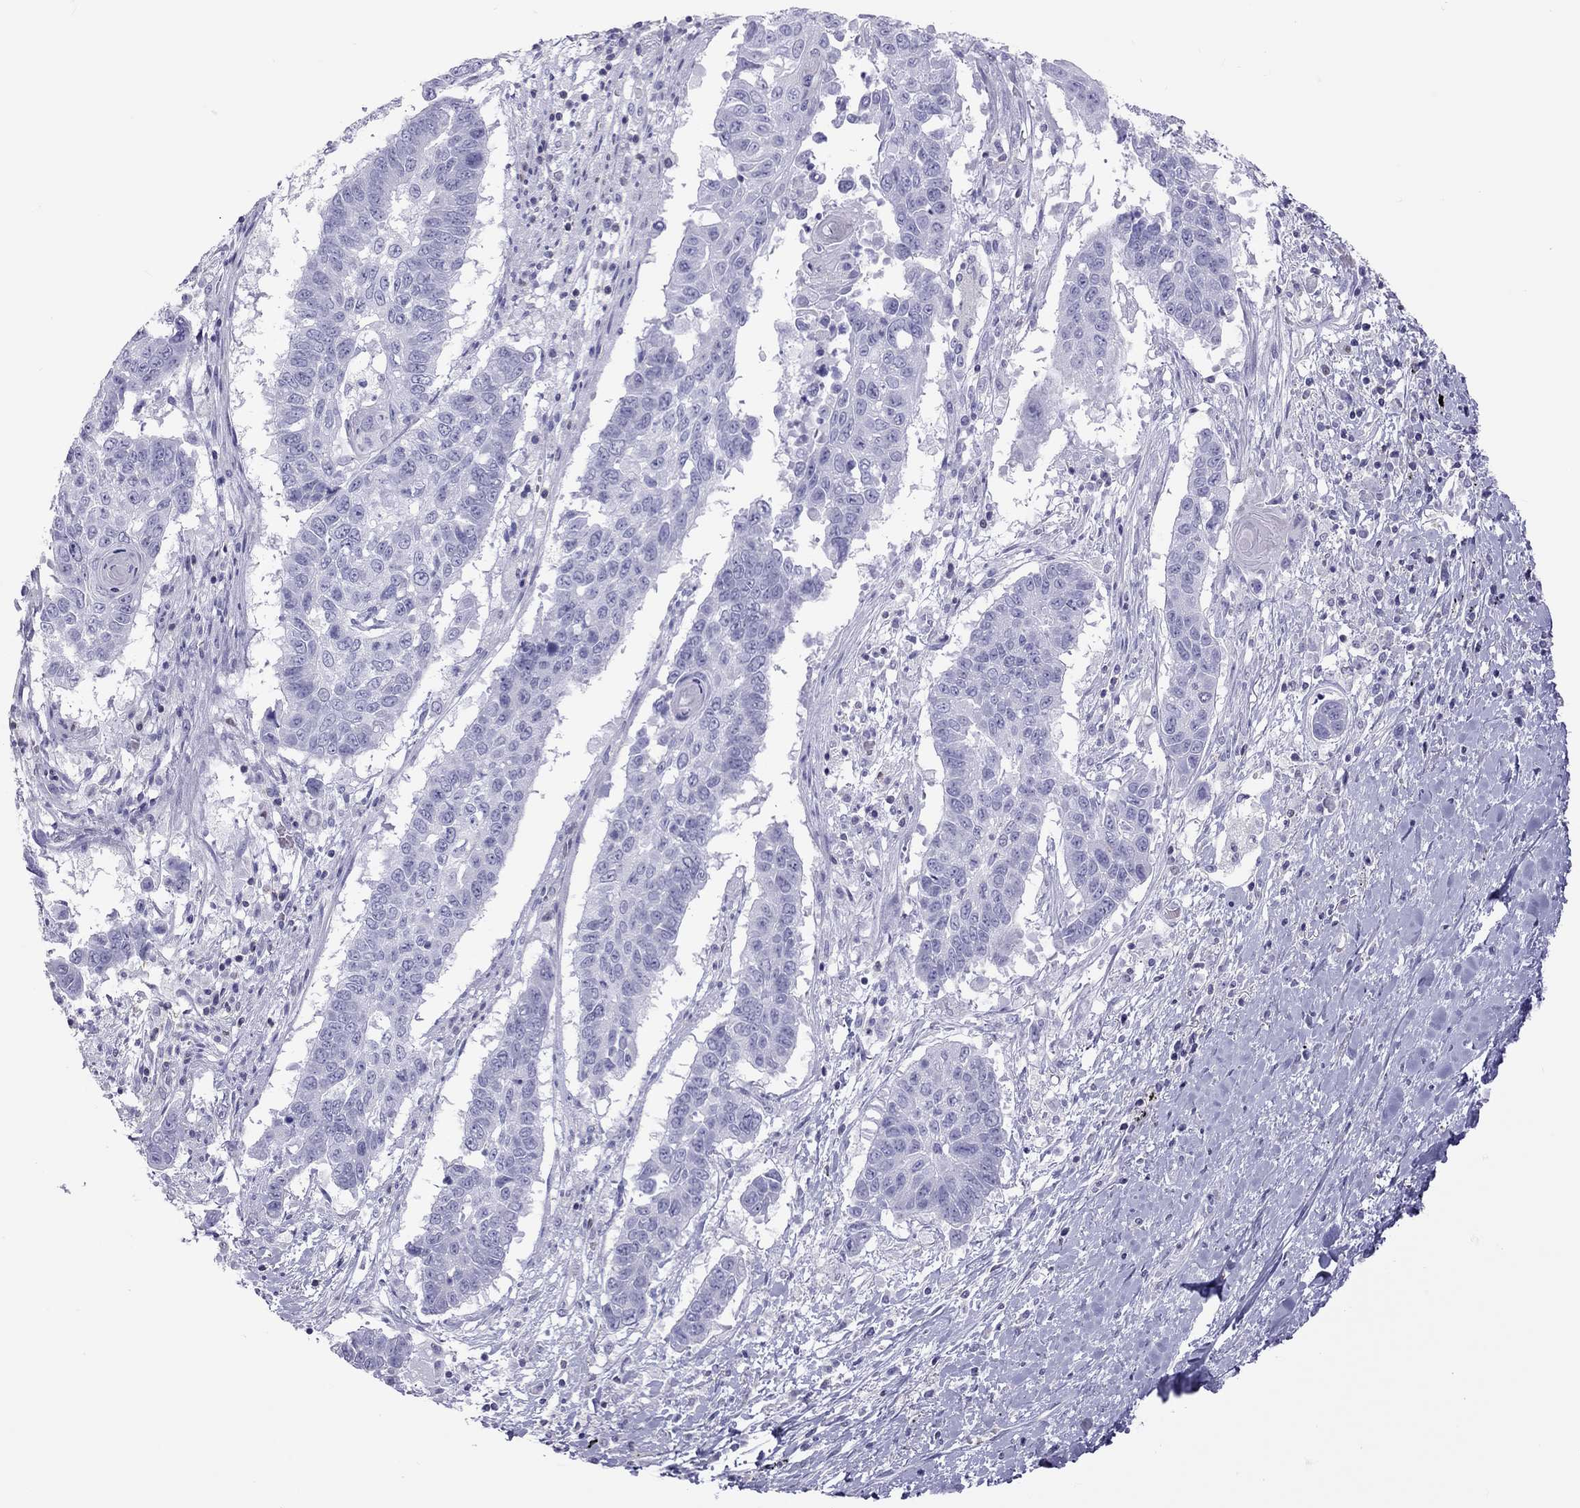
{"staining": {"intensity": "negative", "quantity": "none", "location": "none"}, "tissue": "lung cancer", "cell_type": "Tumor cells", "image_type": "cancer", "snomed": [{"axis": "morphology", "description": "Squamous cell carcinoma, NOS"}, {"axis": "topography", "description": "Lung"}], "caption": "High power microscopy micrograph of an IHC photomicrograph of lung cancer (squamous cell carcinoma), revealing no significant expression in tumor cells.", "gene": "STAG3", "patient": {"sex": "male", "age": 73}}